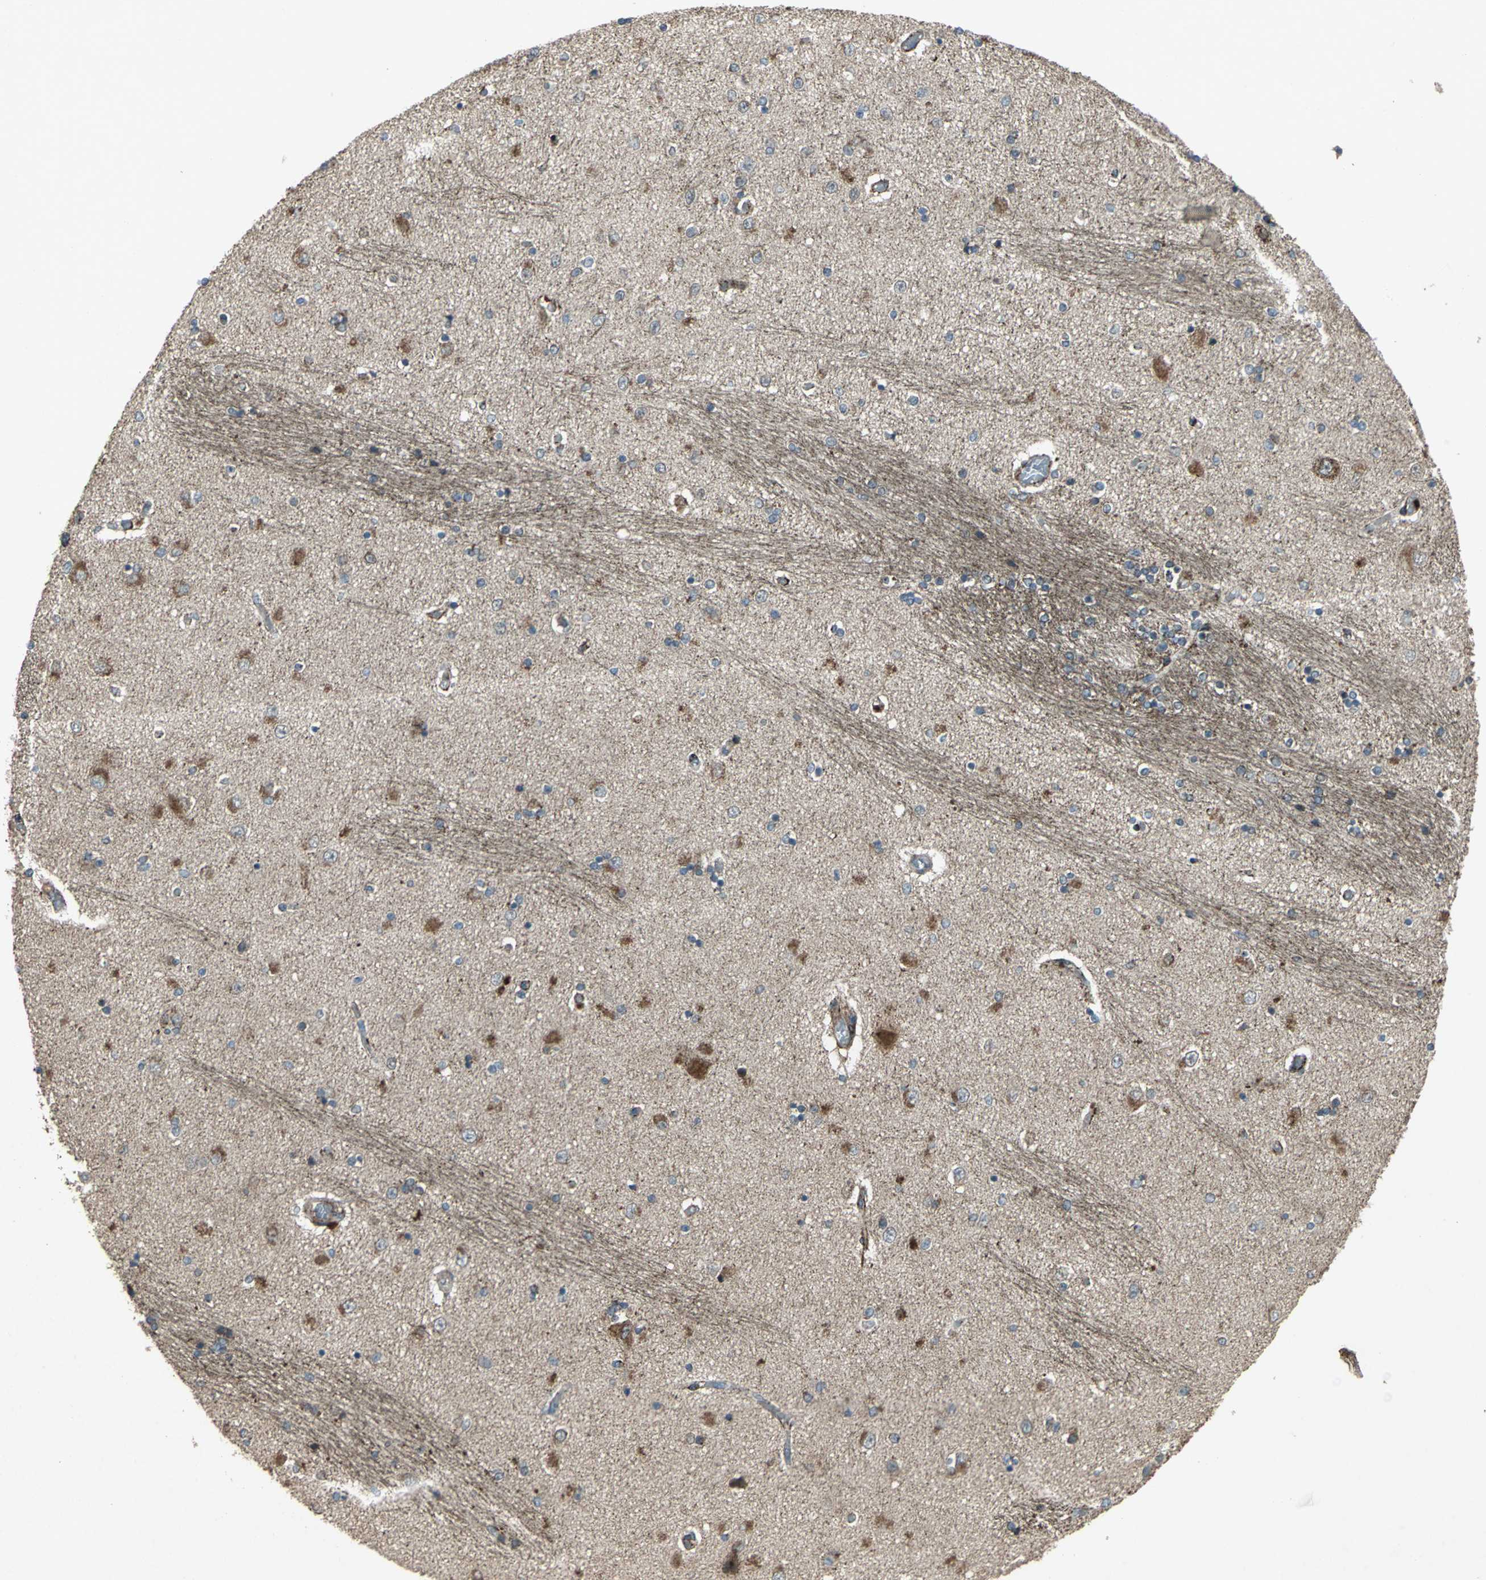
{"staining": {"intensity": "moderate", "quantity": "<25%", "location": "cytoplasmic/membranous"}, "tissue": "hippocampus", "cell_type": "Glial cells", "image_type": "normal", "snomed": [{"axis": "morphology", "description": "Normal tissue, NOS"}, {"axis": "topography", "description": "Hippocampus"}], "caption": "IHC histopathology image of benign hippocampus: hippocampus stained using immunohistochemistry shows low levels of moderate protein expression localized specifically in the cytoplasmic/membranous of glial cells, appearing as a cytoplasmic/membranous brown color.", "gene": "SEPTIN4", "patient": {"sex": "female", "age": 54}}